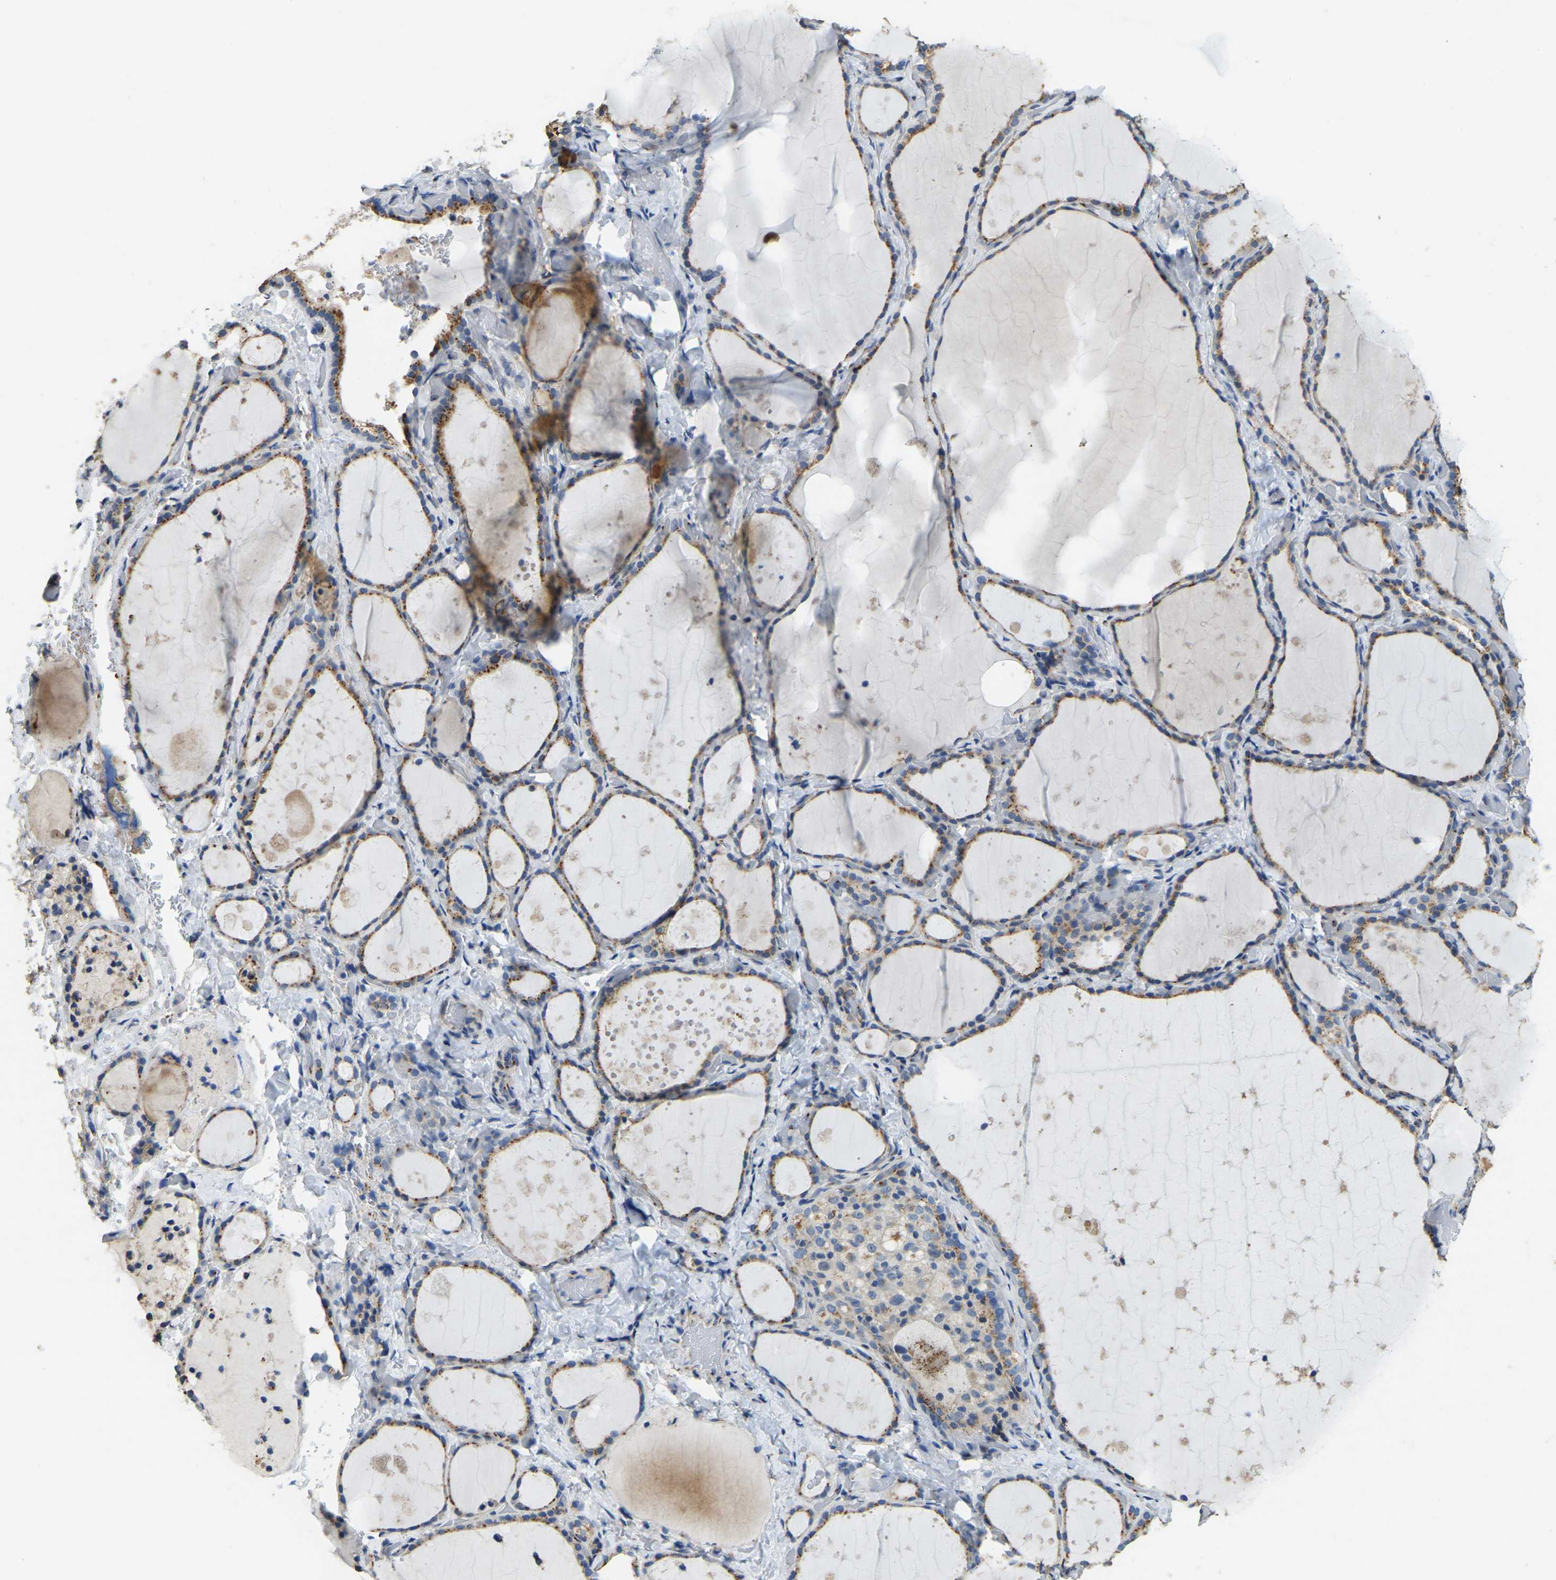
{"staining": {"intensity": "moderate", "quantity": "25%-75%", "location": "cytoplasmic/membranous"}, "tissue": "thyroid gland", "cell_type": "Glandular cells", "image_type": "normal", "snomed": [{"axis": "morphology", "description": "Normal tissue, NOS"}, {"axis": "topography", "description": "Thyroid gland"}], "caption": "Moderate cytoplasmic/membranous staining for a protein is appreciated in approximately 25%-75% of glandular cells of unremarkable thyroid gland using immunohistochemistry.", "gene": "FAM174A", "patient": {"sex": "female", "age": 44}}